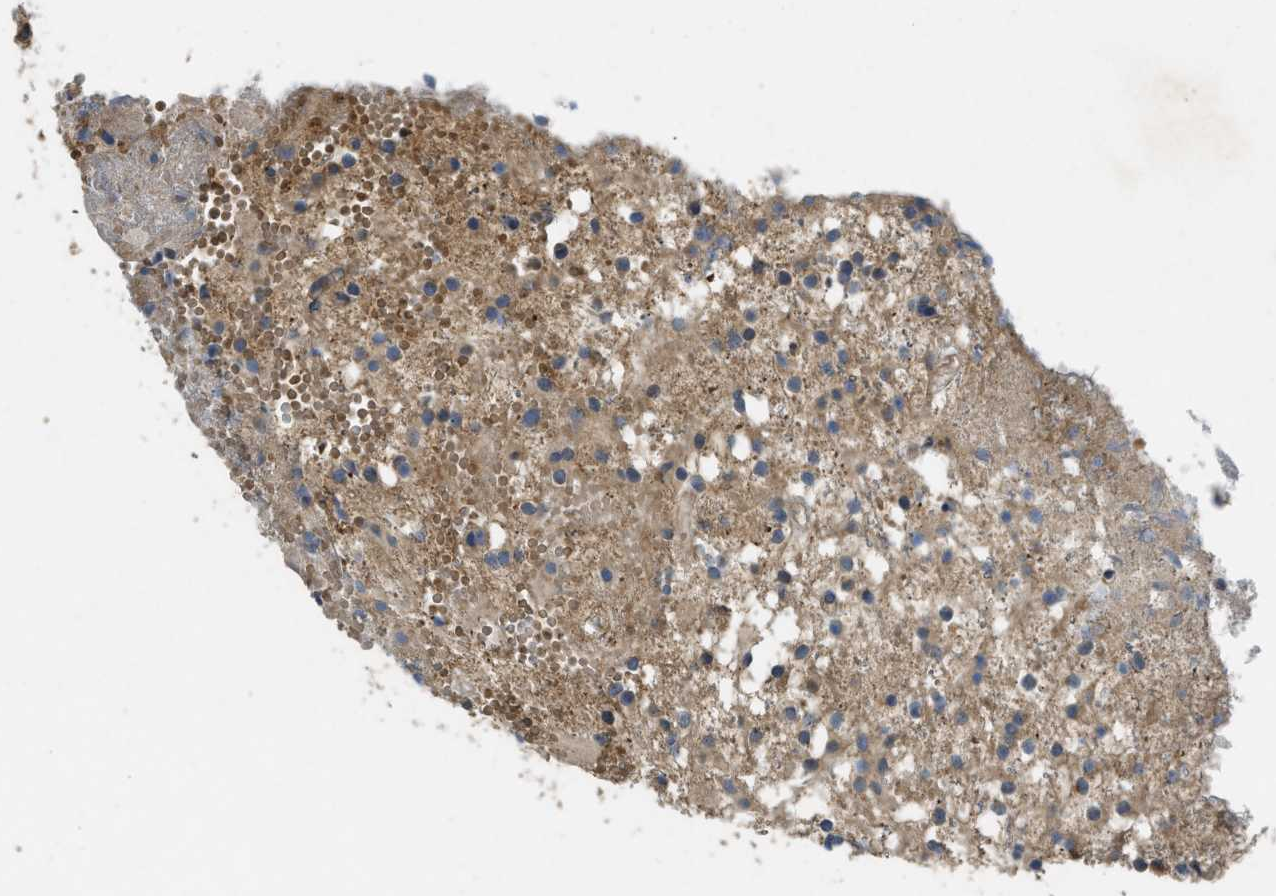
{"staining": {"intensity": "weak", "quantity": ">75%", "location": "cytoplasmic/membranous"}, "tissue": "glioma", "cell_type": "Tumor cells", "image_type": "cancer", "snomed": [{"axis": "morphology", "description": "Glioma, malignant, High grade"}, {"axis": "topography", "description": "Brain"}], "caption": "Weak cytoplasmic/membranous staining for a protein is seen in about >75% of tumor cells of high-grade glioma (malignant) using immunohistochemistry (IHC).", "gene": "PPP3CA", "patient": {"sex": "female", "age": 59}}